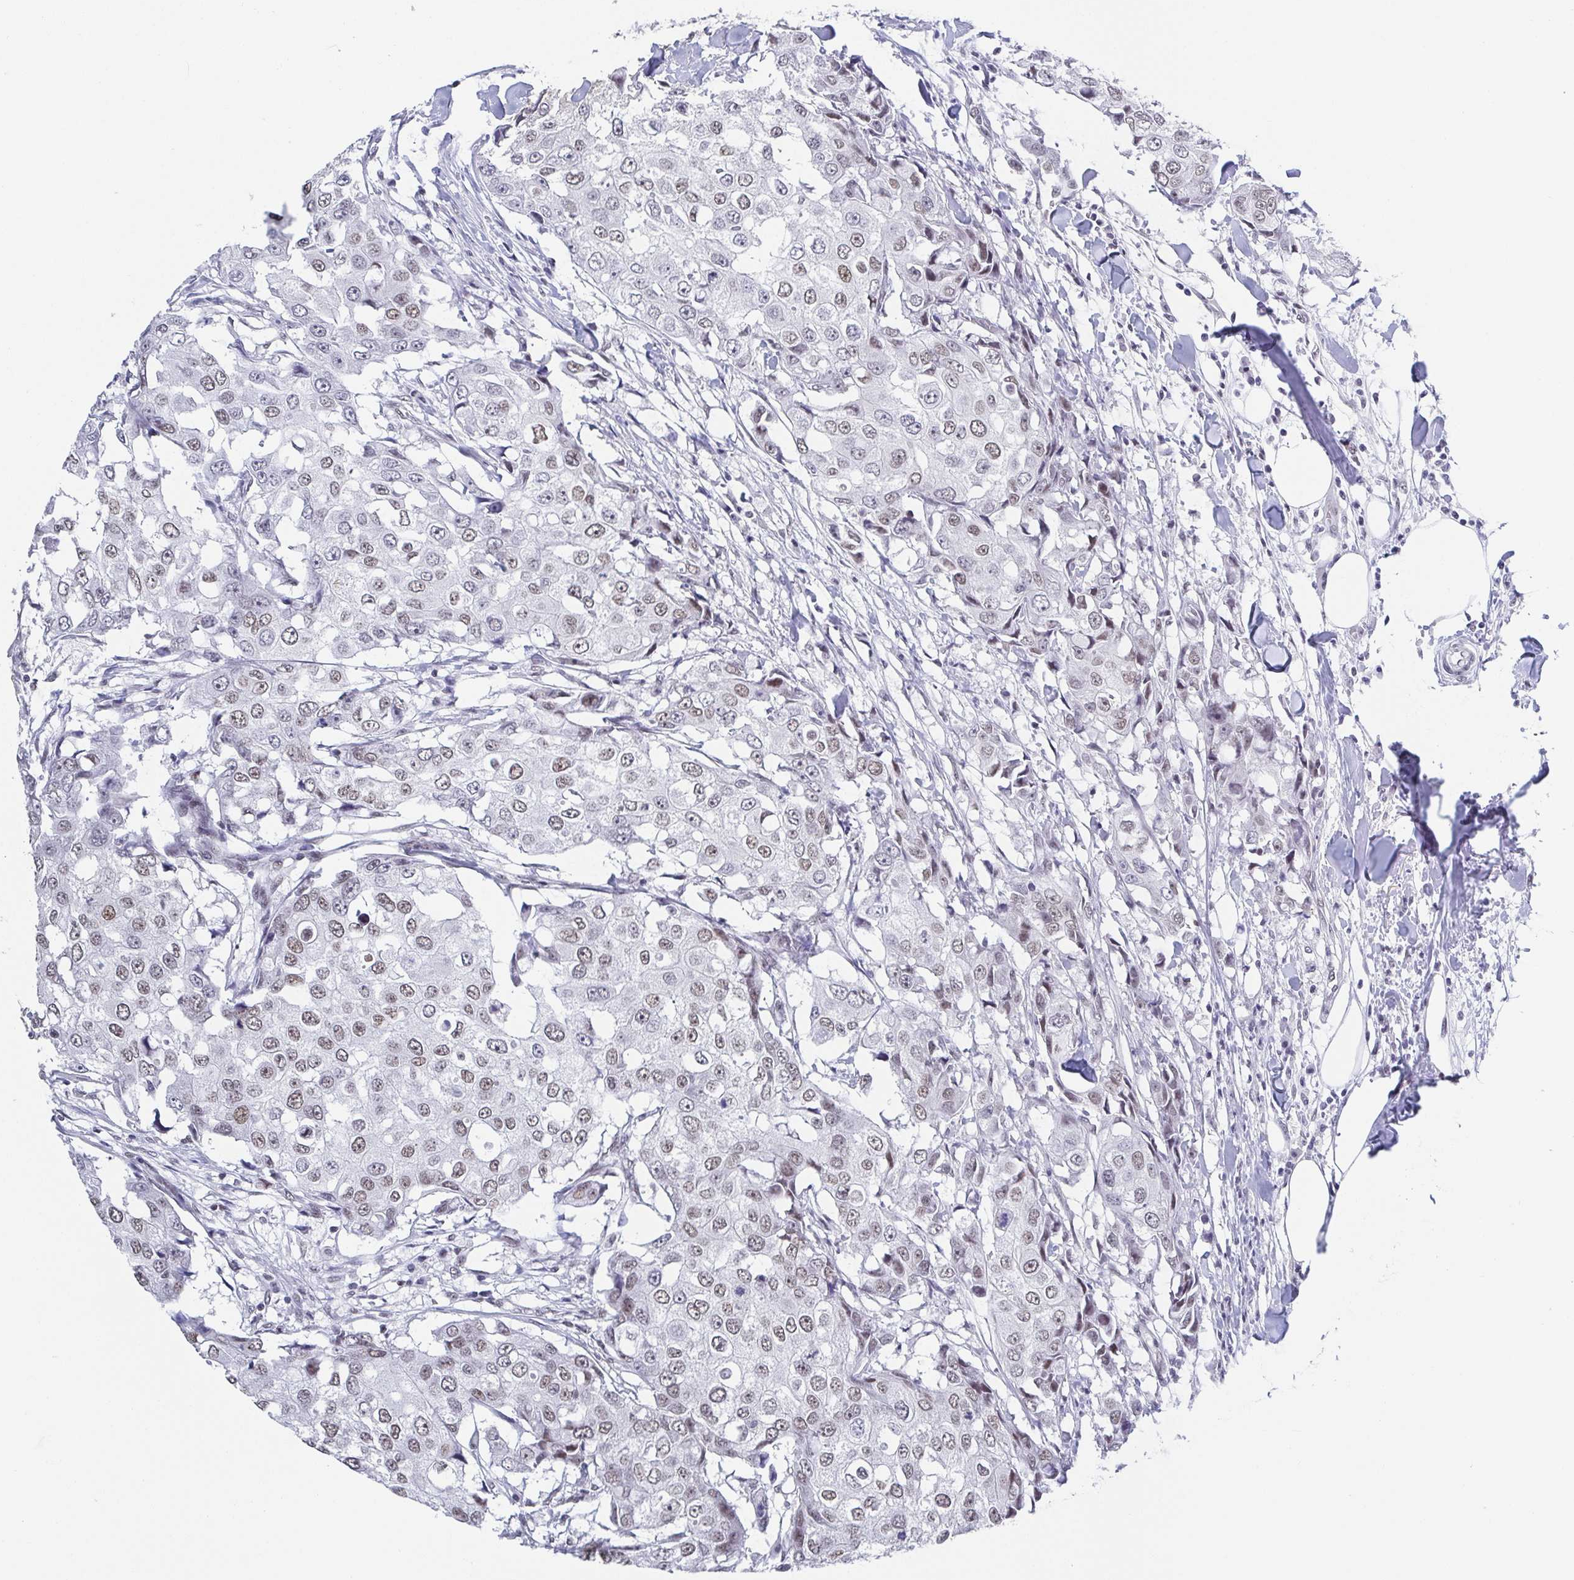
{"staining": {"intensity": "moderate", "quantity": ">75%", "location": "nuclear"}, "tissue": "breast cancer", "cell_type": "Tumor cells", "image_type": "cancer", "snomed": [{"axis": "morphology", "description": "Duct carcinoma"}, {"axis": "topography", "description": "Breast"}], "caption": "A micrograph of breast cancer (invasive ductal carcinoma) stained for a protein displays moderate nuclear brown staining in tumor cells.", "gene": "SLC7A10", "patient": {"sex": "female", "age": 27}}